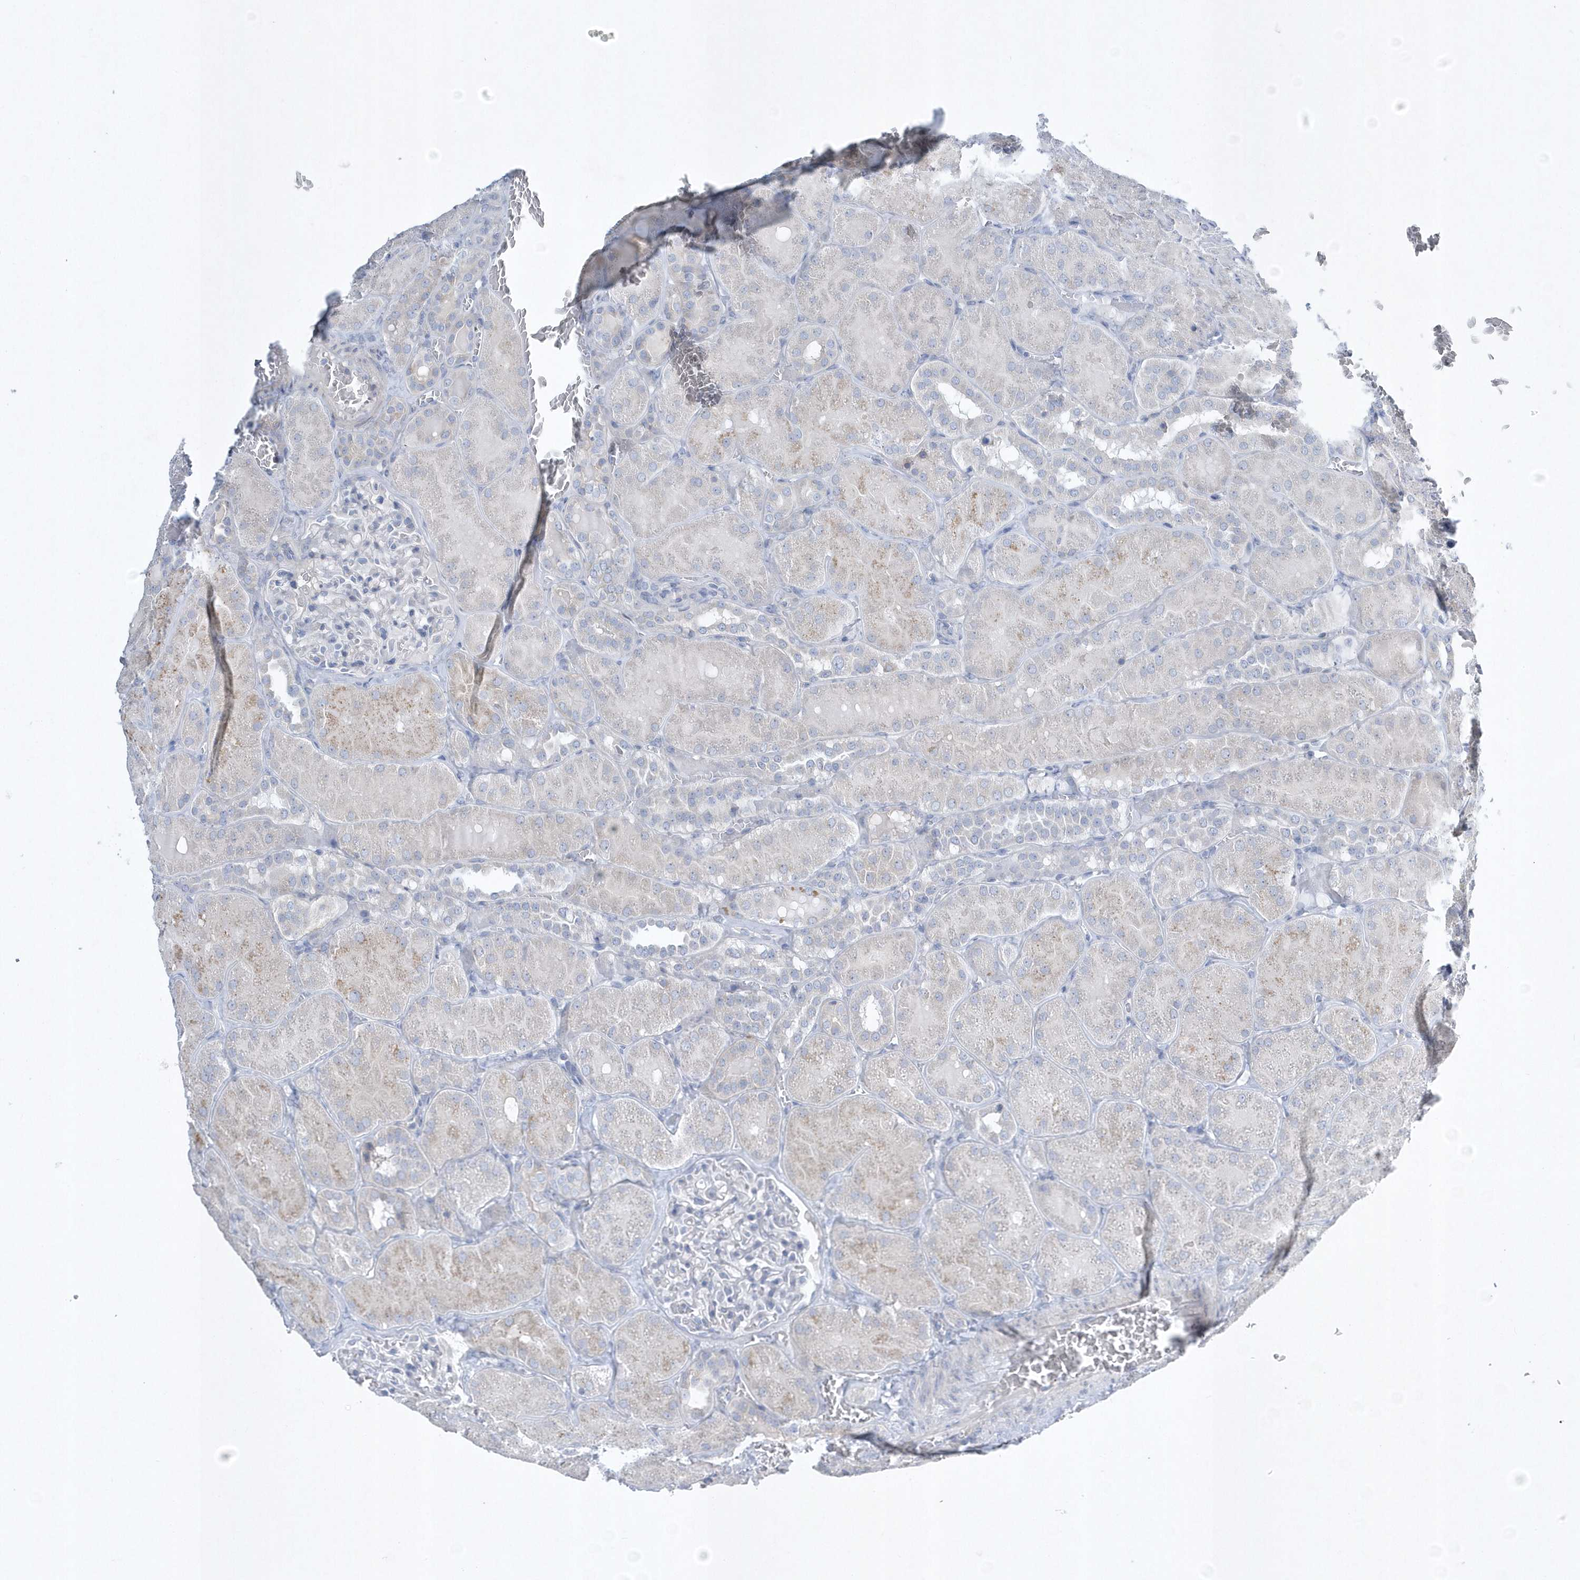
{"staining": {"intensity": "negative", "quantity": "none", "location": "none"}, "tissue": "kidney", "cell_type": "Cells in glomeruli", "image_type": "normal", "snomed": [{"axis": "morphology", "description": "Normal tissue, NOS"}, {"axis": "topography", "description": "Kidney"}], "caption": "DAB immunohistochemical staining of benign kidney reveals no significant staining in cells in glomeruli.", "gene": "SPATA18", "patient": {"sex": "male", "age": 28}}